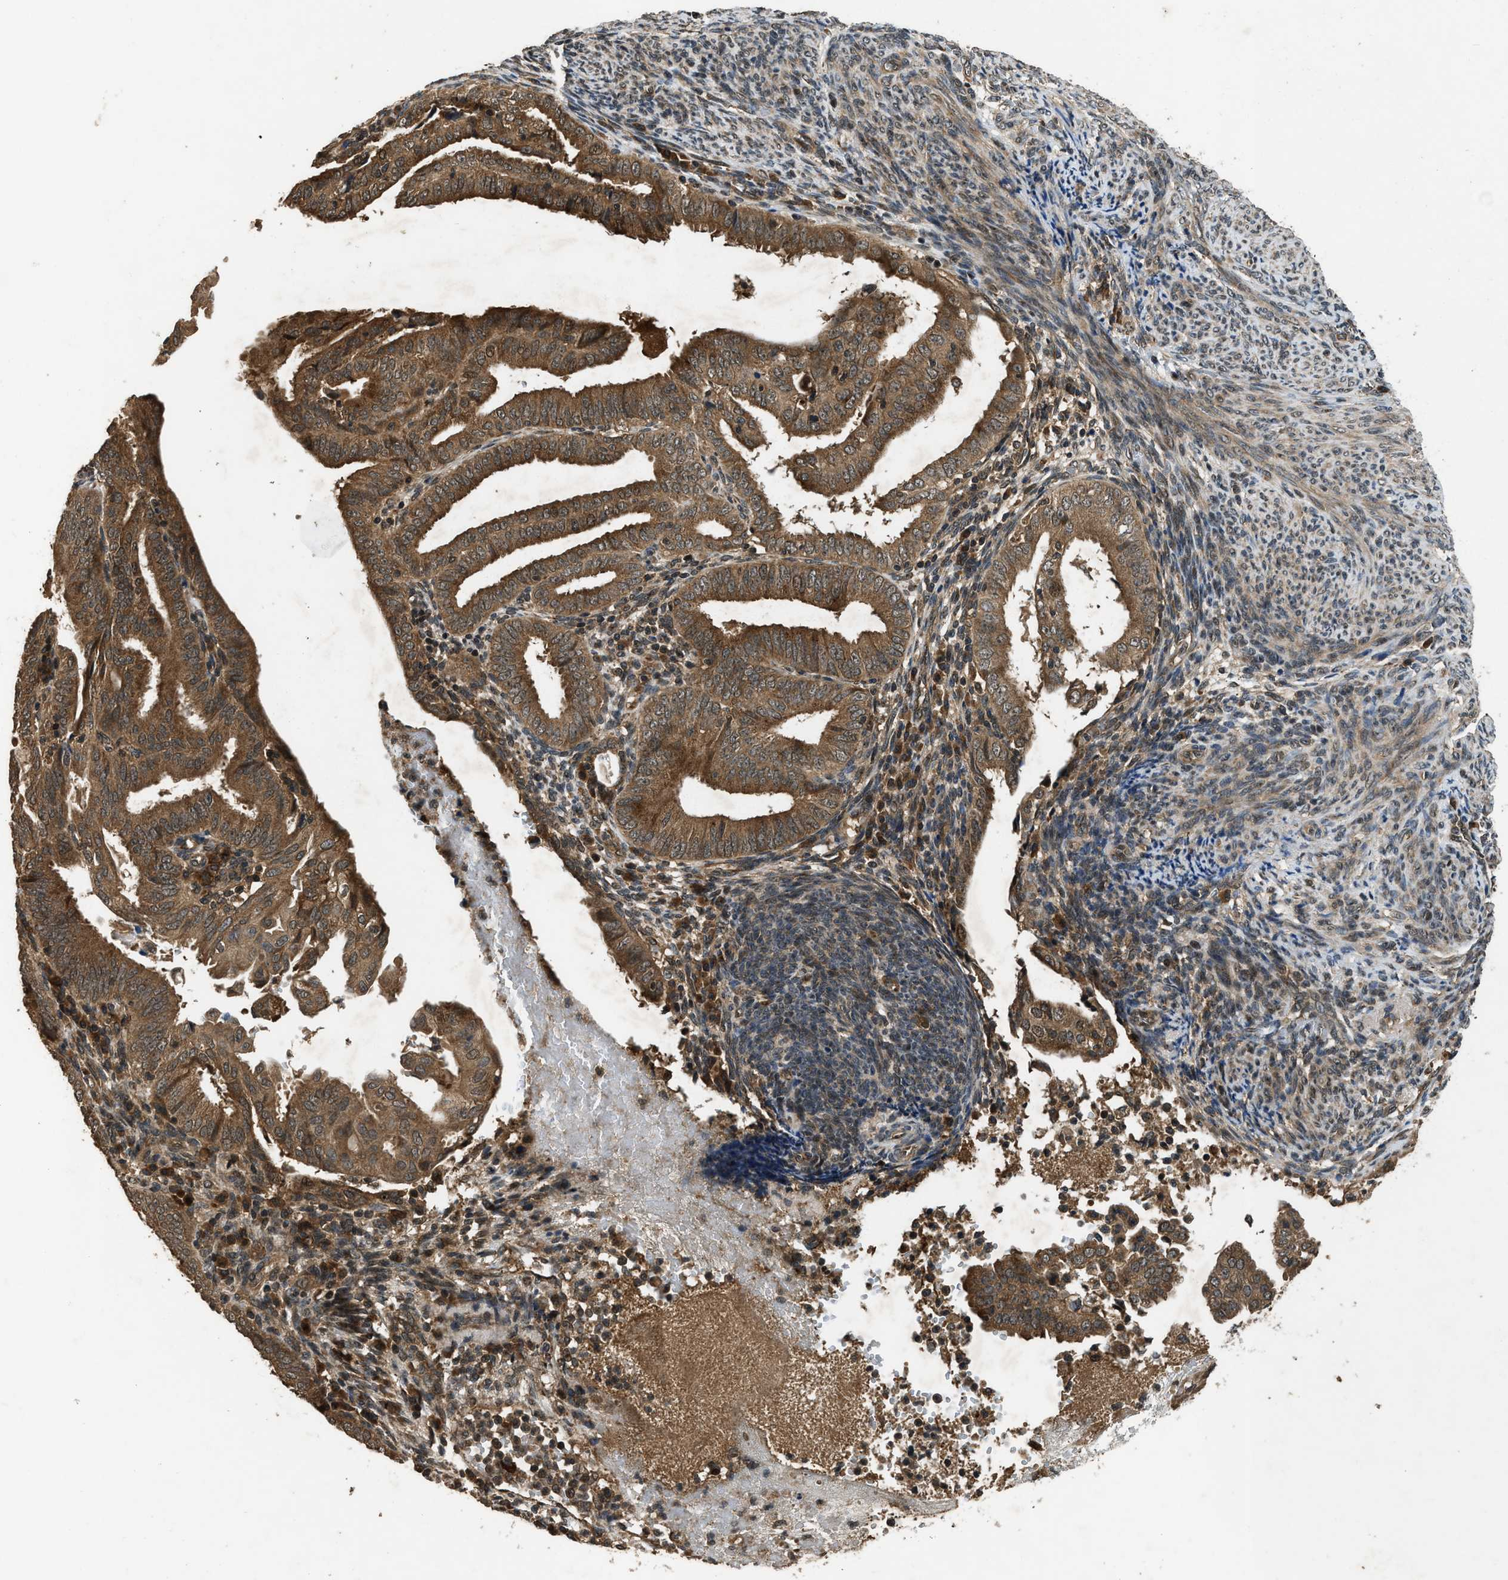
{"staining": {"intensity": "strong", "quantity": ">75%", "location": "cytoplasmic/membranous"}, "tissue": "endometrial cancer", "cell_type": "Tumor cells", "image_type": "cancer", "snomed": [{"axis": "morphology", "description": "Adenocarcinoma, NOS"}, {"axis": "topography", "description": "Endometrium"}], "caption": "Immunohistochemistry (DAB (3,3'-diaminobenzidine)) staining of endometrial cancer shows strong cytoplasmic/membranous protein staining in approximately >75% of tumor cells.", "gene": "RPS6KB1", "patient": {"sex": "female", "age": 58}}